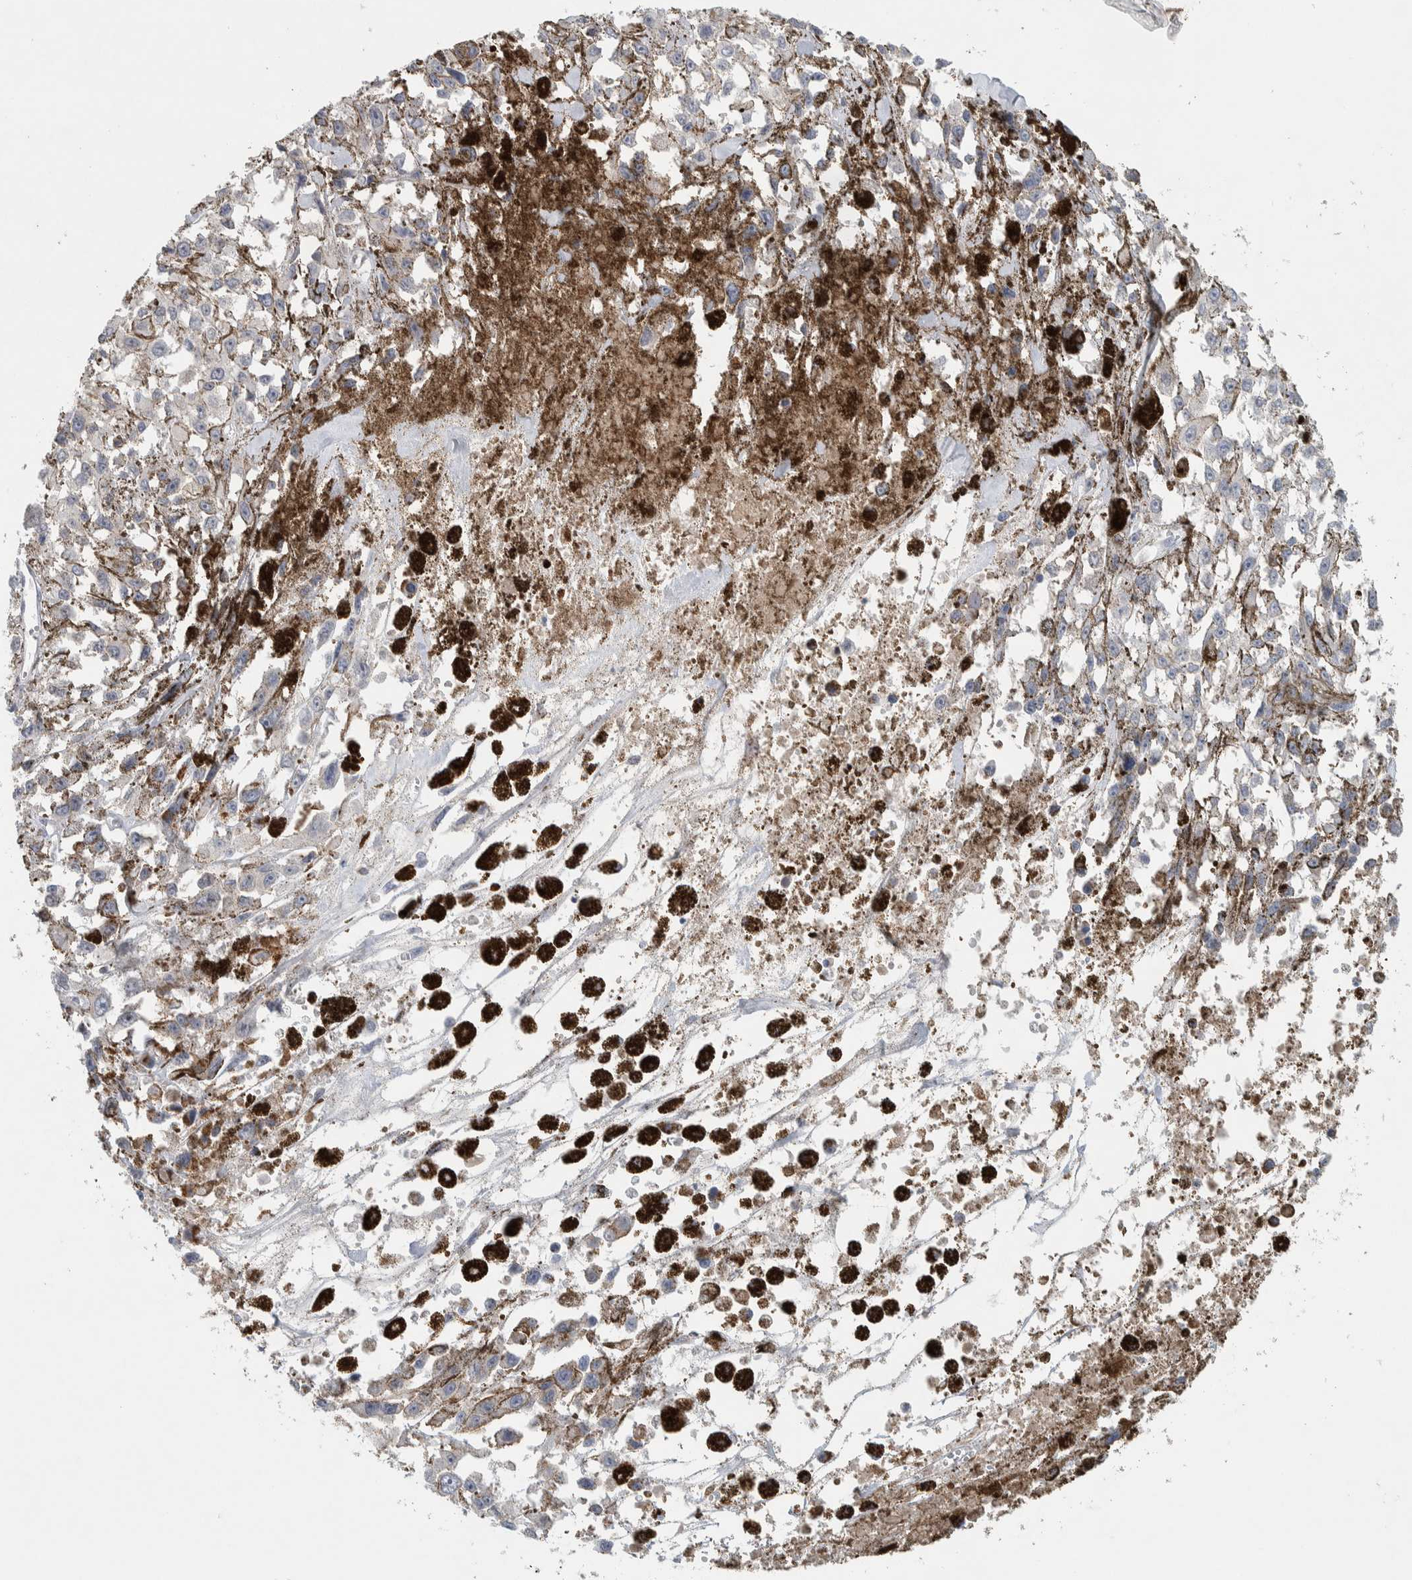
{"staining": {"intensity": "negative", "quantity": "none", "location": "none"}, "tissue": "melanoma", "cell_type": "Tumor cells", "image_type": "cancer", "snomed": [{"axis": "morphology", "description": "Malignant melanoma, Metastatic site"}, {"axis": "topography", "description": "Lymph node"}], "caption": "Micrograph shows no significant protein positivity in tumor cells of melanoma. (Brightfield microscopy of DAB (3,3'-diaminobenzidine) immunohistochemistry at high magnification).", "gene": "DEPTOR", "patient": {"sex": "male", "age": 59}}